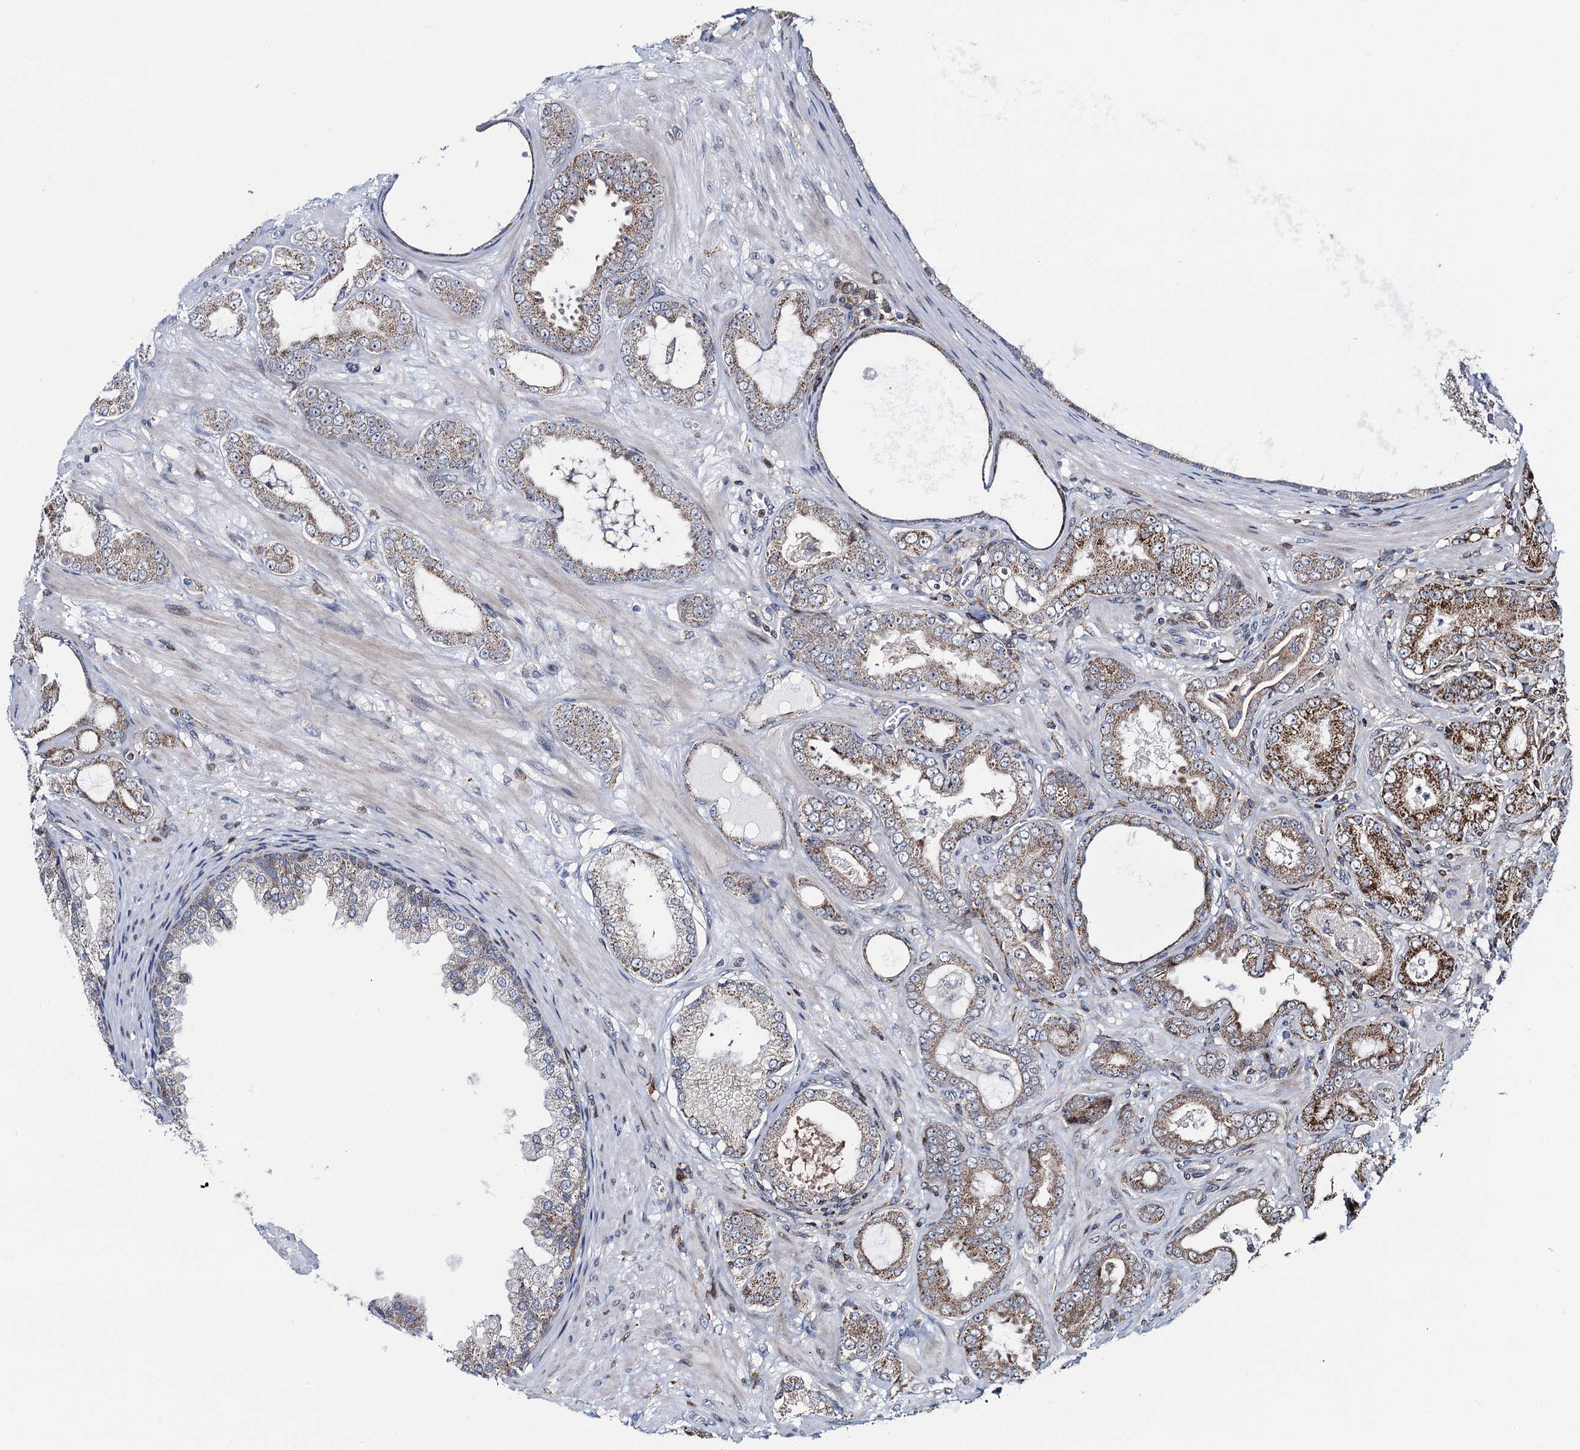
{"staining": {"intensity": "moderate", "quantity": ">75%", "location": "cytoplasmic/membranous"}, "tissue": "prostate cancer", "cell_type": "Tumor cells", "image_type": "cancer", "snomed": [{"axis": "morphology", "description": "Adenocarcinoma, Low grade"}, {"axis": "topography", "description": "Prostate"}], "caption": "High-power microscopy captured an IHC micrograph of prostate low-grade adenocarcinoma, revealing moderate cytoplasmic/membranous staining in approximately >75% of tumor cells.", "gene": "CCDC102A", "patient": {"sex": "male", "age": 63}}